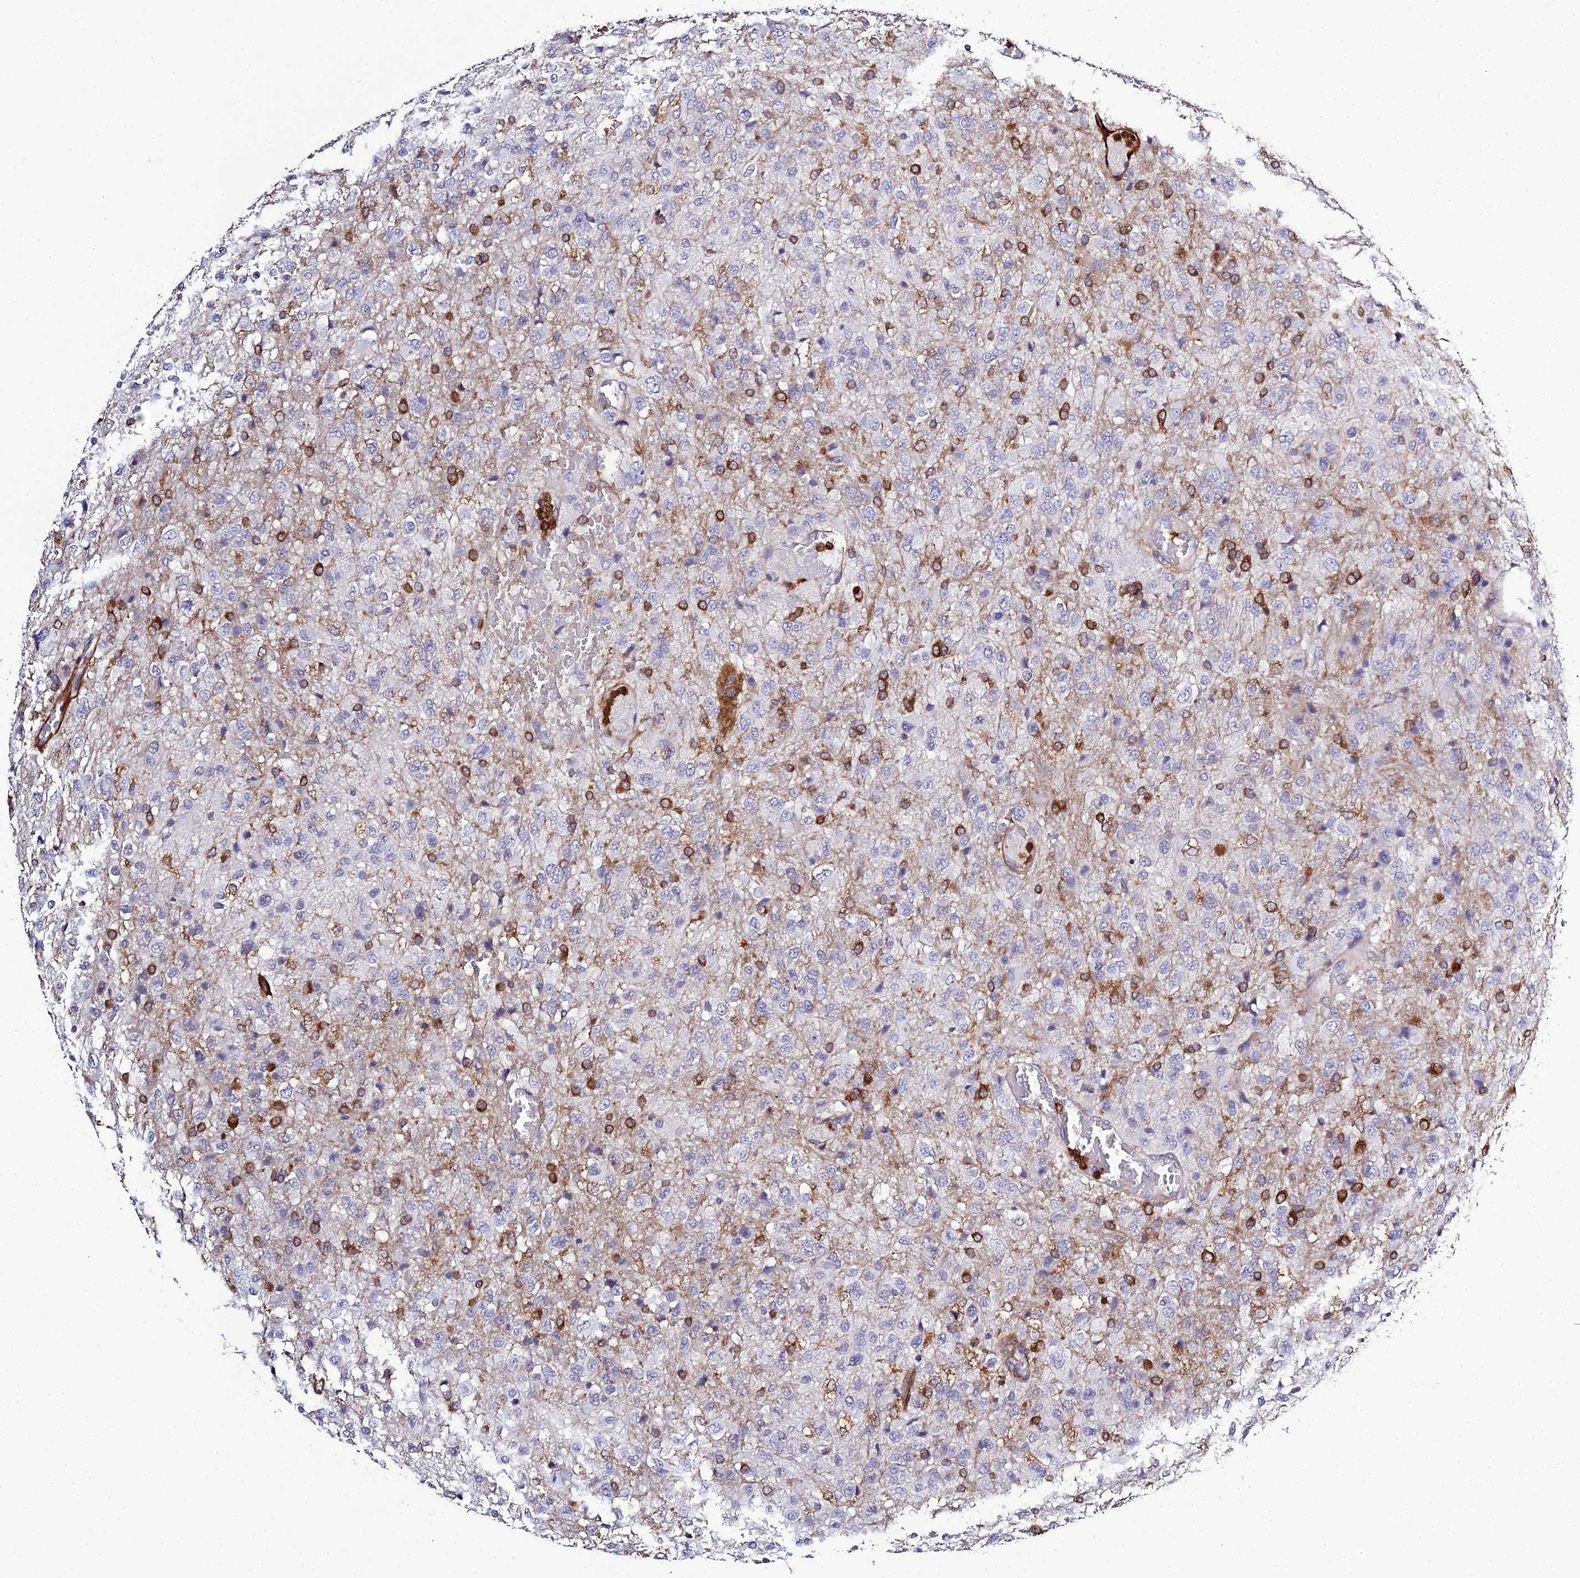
{"staining": {"intensity": "strong", "quantity": "<25%", "location": "cytoplasmic/membranous"}, "tissue": "glioma", "cell_type": "Tumor cells", "image_type": "cancer", "snomed": [{"axis": "morphology", "description": "Glioma, malignant, High grade"}, {"axis": "topography", "description": "Brain"}], "caption": "Brown immunohistochemical staining in malignant glioma (high-grade) shows strong cytoplasmic/membranous staining in about <25% of tumor cells.", "gene": "IL4I1", "patient": {"sex": "female", "age": 74}}